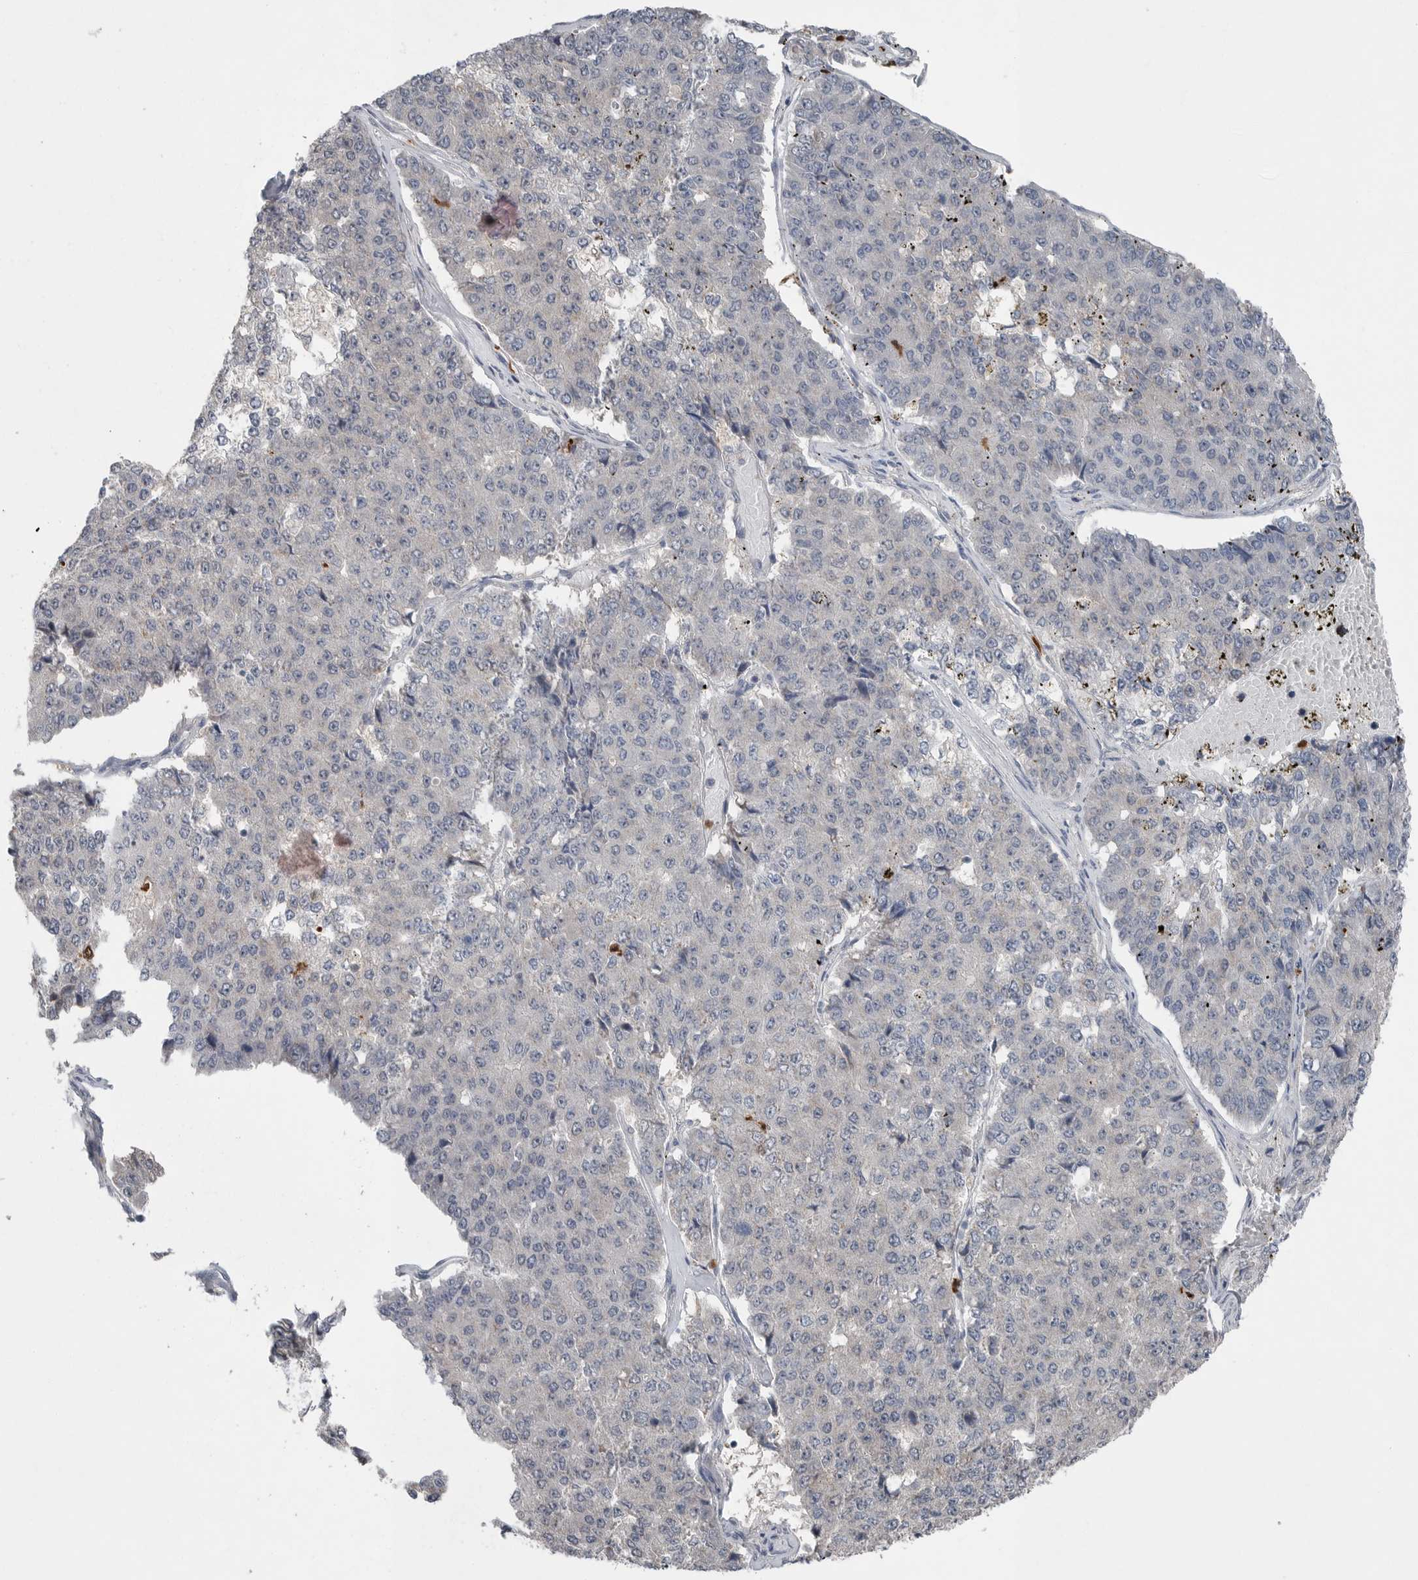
{"staining": {"intensity": "negative", "quantity": "none", "location": "none"}, "tissue": "pancreatic cancer", "cell_type": "Tumor cells", "image_type": "cancer", "snomed": [{"axis": "morphology", "description": "Adenocarcinoma, NOS"}, {"axis": "topography", "description": "Pancreas"}], "caption": "Immunohistochemistry photomicrograph of pancreatic cancer stained for a protein (brown), which demonstrates no expression in tumor cells. (DAB IHC visualized using brightfield microscopy, high magnification).", "gene": "SCP2", "patient": {"sex": "male", "age": 50}}